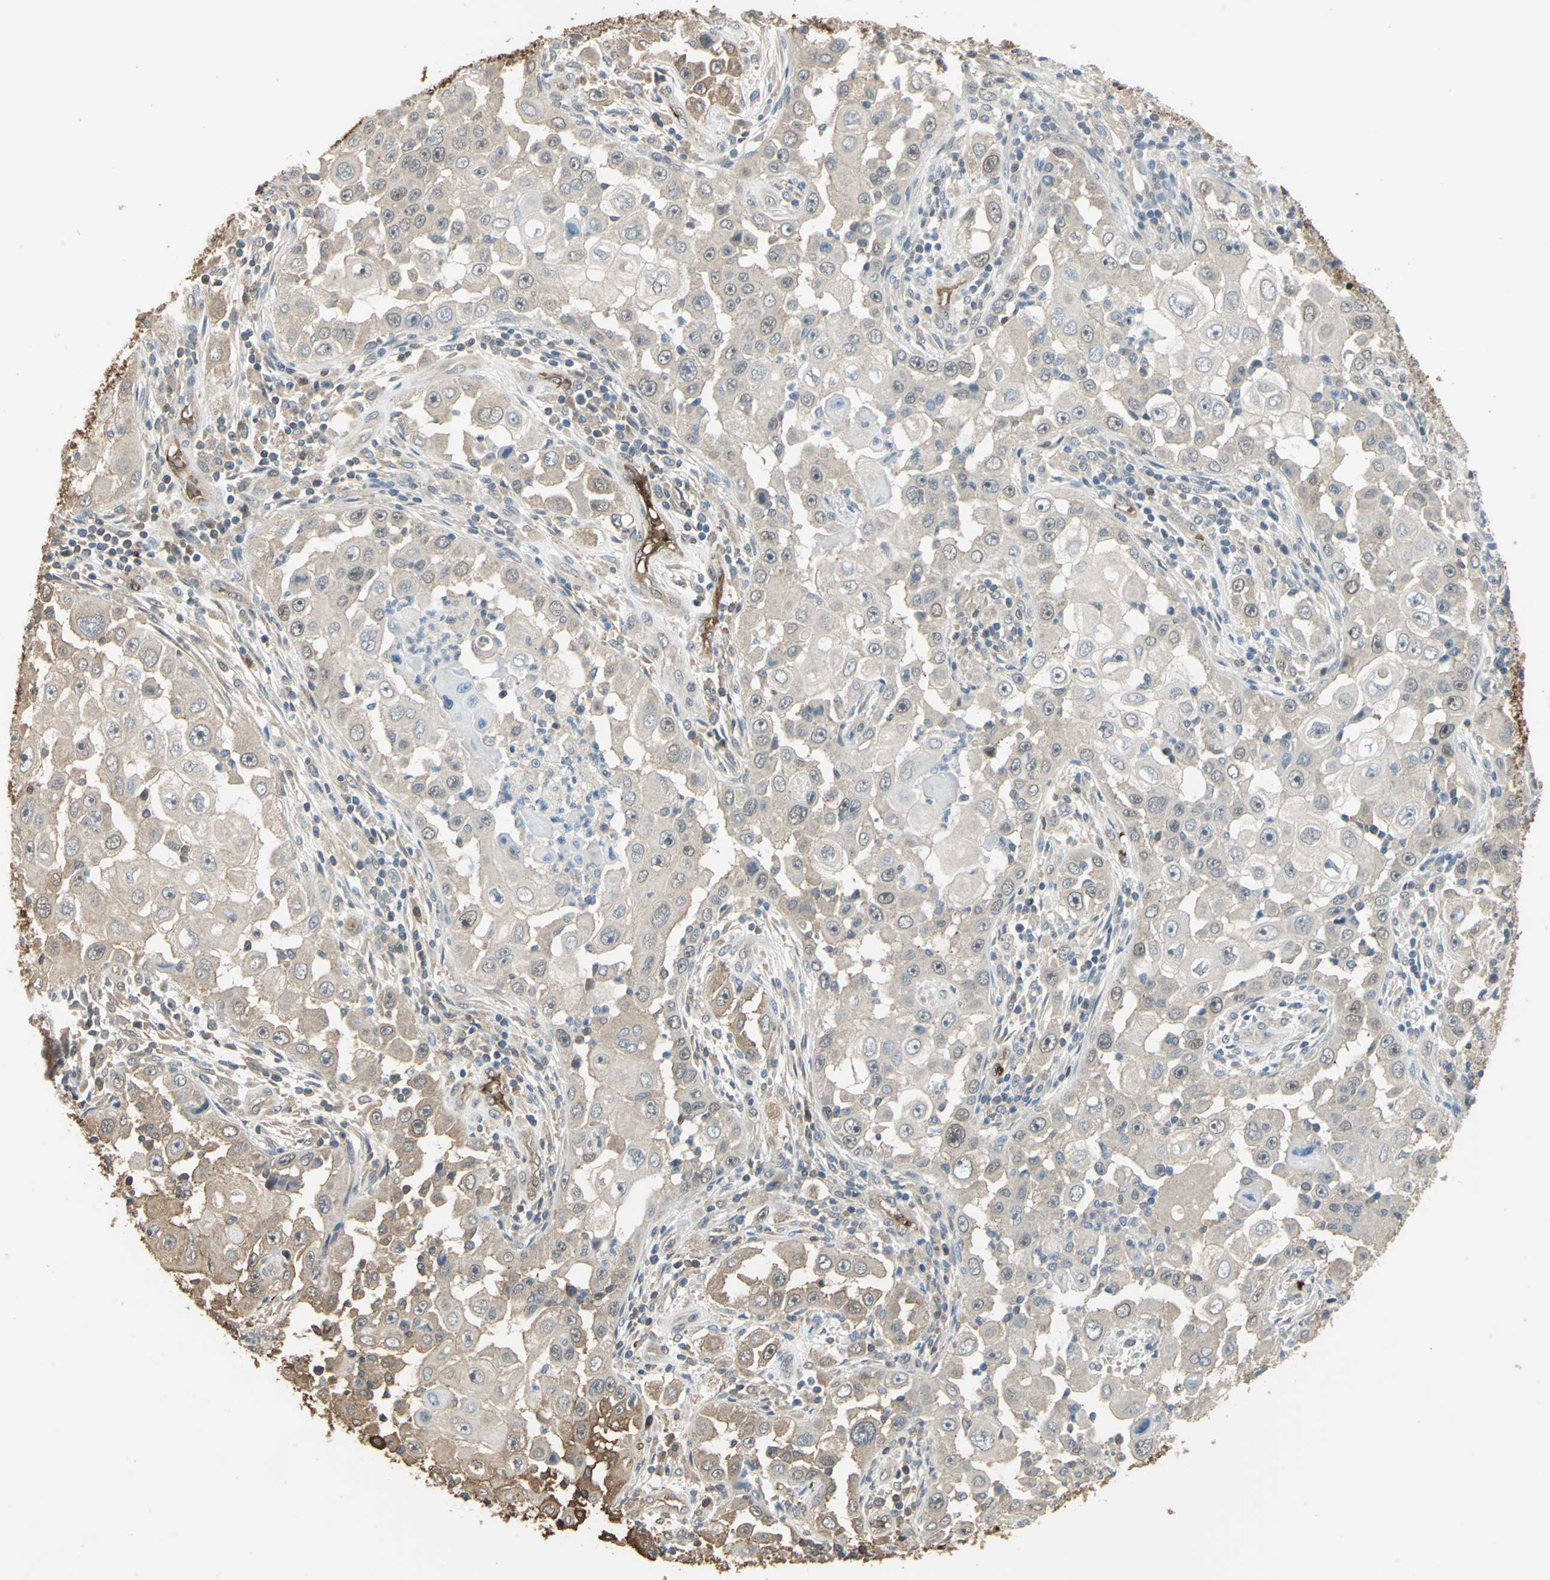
{"staining": {"intensity": "weak", "quantity": ">75%", "location": "cytoplasmic/membranous,nuclear"}, "tissue": "head and neck cancer", "cell_type": "Tumor cells", "image_type": "cancer", "snomed": [{"axis": "morphology", "description": "Carcinoma, NOS"}, {"axis": "topography", "description": "Head-Neck"}], "caption": "Carcinoma (head and neck) stained with DAB (3,3'-diaminobenzidine) immunohistochemistry (IHC) shows low levels of weak cytoplasmic/membranous and nuclear expression in about >75% of tumor cells.", "gene": "DDAH1", "patient": {"sex": "male", "age": 87}}